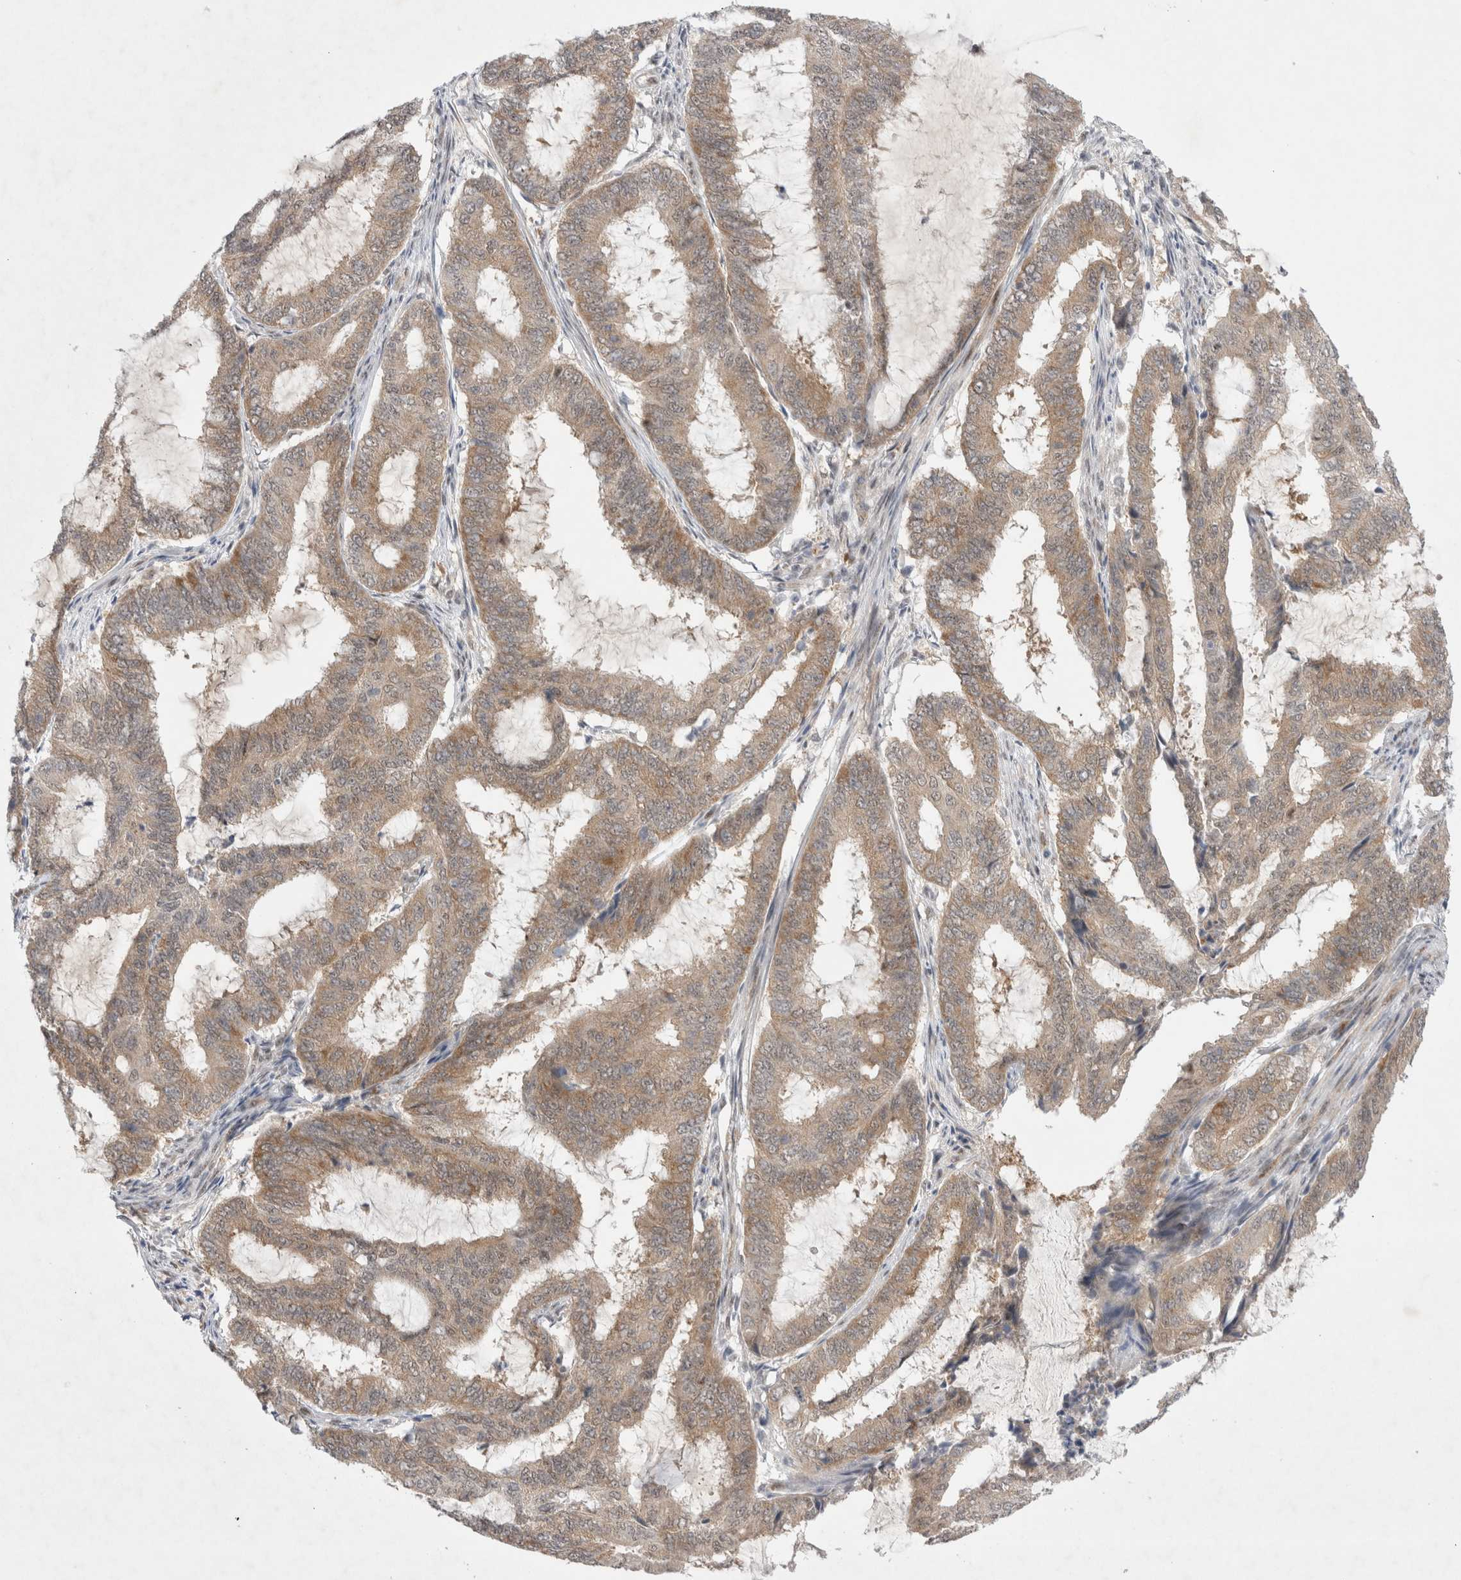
{"staining": {"intensity": "weak", "quantity": ">75%", "location": "cytoplasmic/membranous"}, "tissue": "endometrial cancer", "cell_type": "Tumor cells", "image_type": "cancer", "snomed": [{"axis": "morphology", "description": "Adenocarcinoma, NOS"}, {"axis": "topography", "description": "Endometrium"}], "caption": "Human adenocarcinoma (endometrial) stained with a brown dye demonstrates weak cytoplasmic/membranous positive staining in about >75% of tumor cells.", "gene": "WIPF2", "patient": {"sex": "female", "age": 51}}